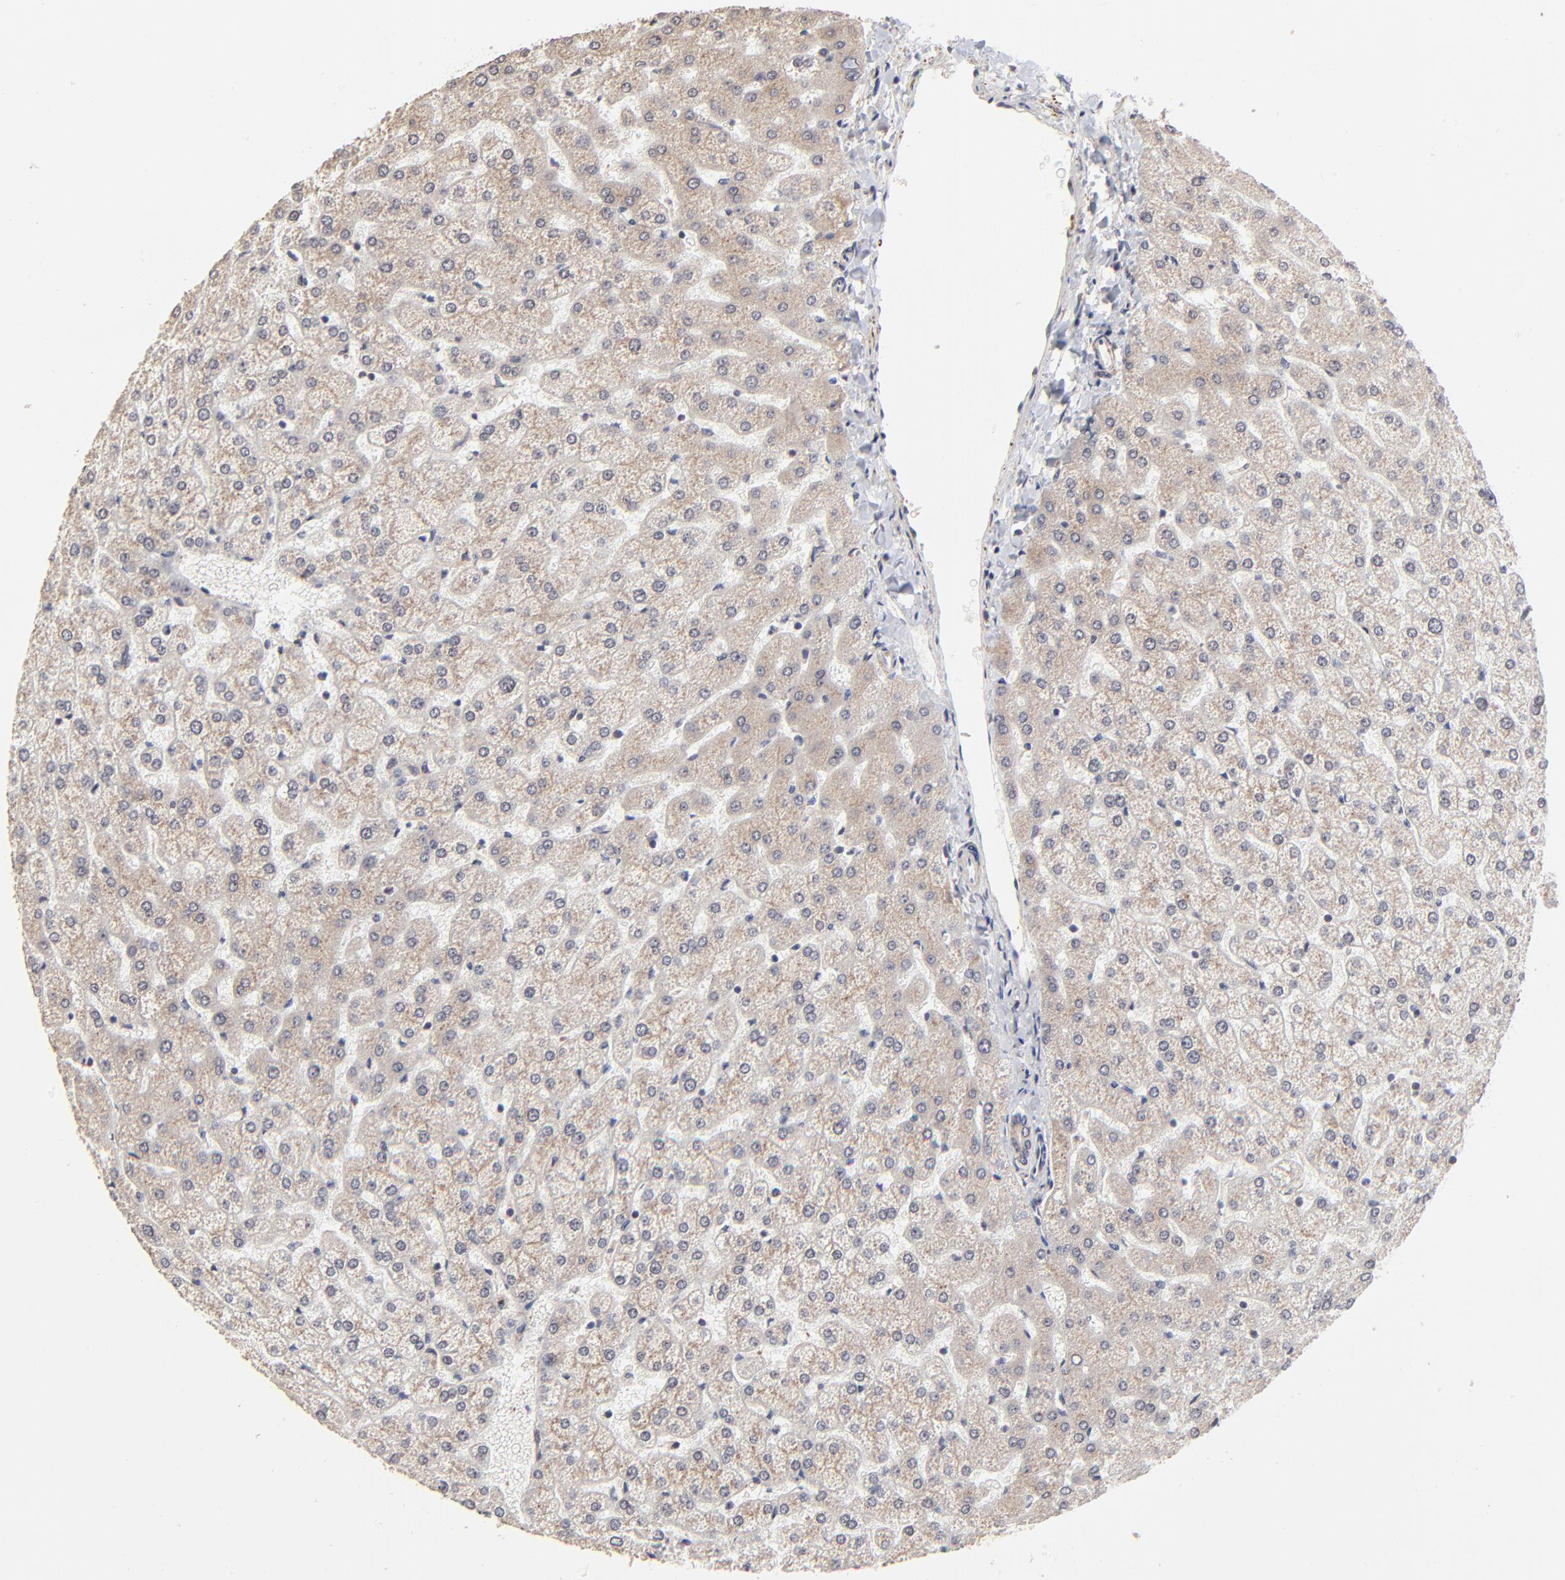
{"staining": {"intensity": "weak", "quantity": "<25%", "location": "cytoplasmic/membranous"}, "tissue": "liver", "cell_type": "Hepatocytes", "image_type": "normal", "snomed": [{"axis": "morphology", "description": "Normal tissue, NOS"}, {"axis": "topography", "description": "Liver"}], "caption": "This is an immunohistochemistry (IHC) histopathology image of benign human liver. There is no expression in hepatocytes.", "gene": "ELP2", "patient": {"sex": "female", "age": 32}}